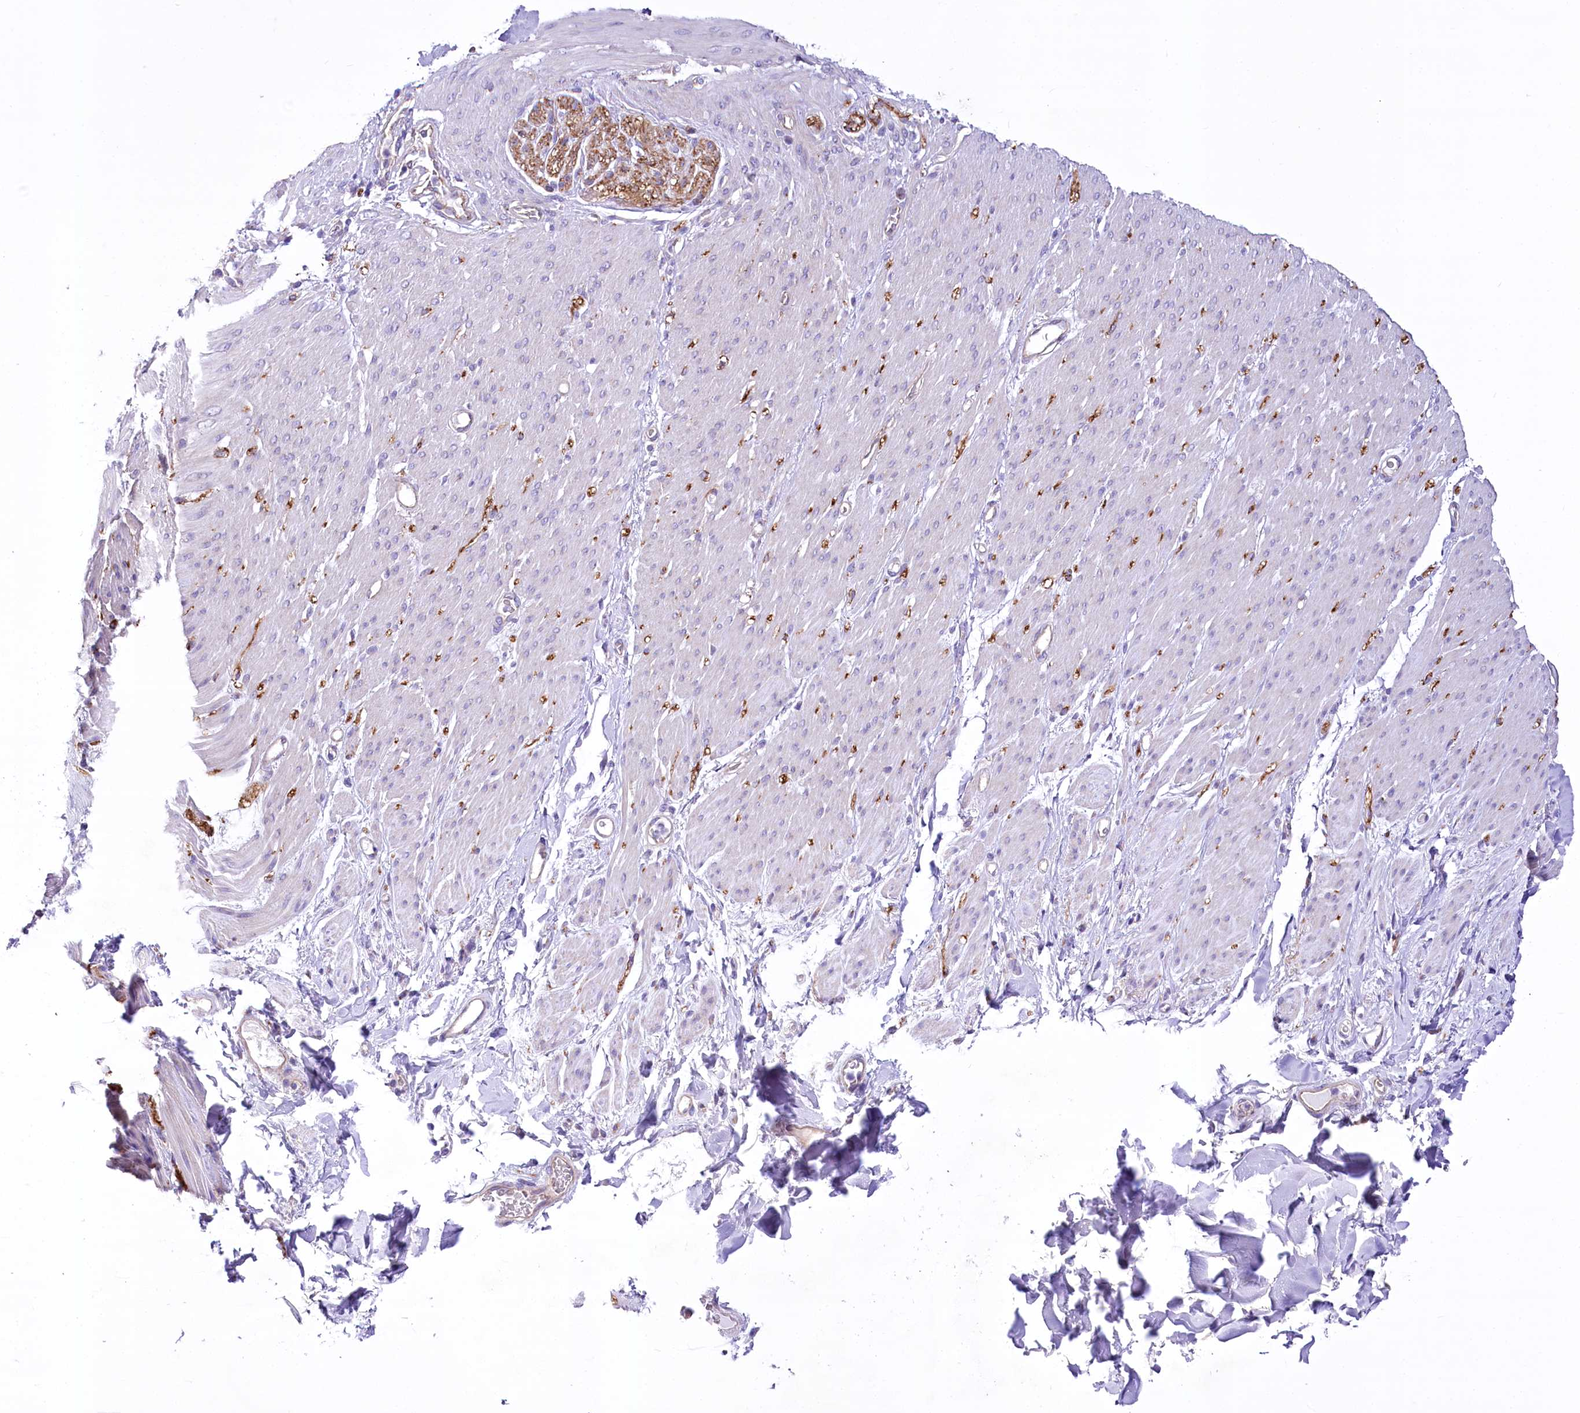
{"staining": {"intensity": "negative", "quantity": "none", "location": "none"}, "tissue": "adipose tissue", "cell_type": "Adipocytes", "image_type": "normal", "snomed": [{"axis": "morphology", "description": "Normal tissue, NOS"}, {"axis": "topography", "description": "Colon"}, {"axis": "topography", "description": "Peripheral nerve tissue"}], "caption": "Immunohistochemistry image of unremarkable adipose tissue: adipose tissue stained with DAB demonstrates no significant protein expression in adipocytes.", "gene": "LRRC34", "patient": {"sex": "female", "age": 61}}